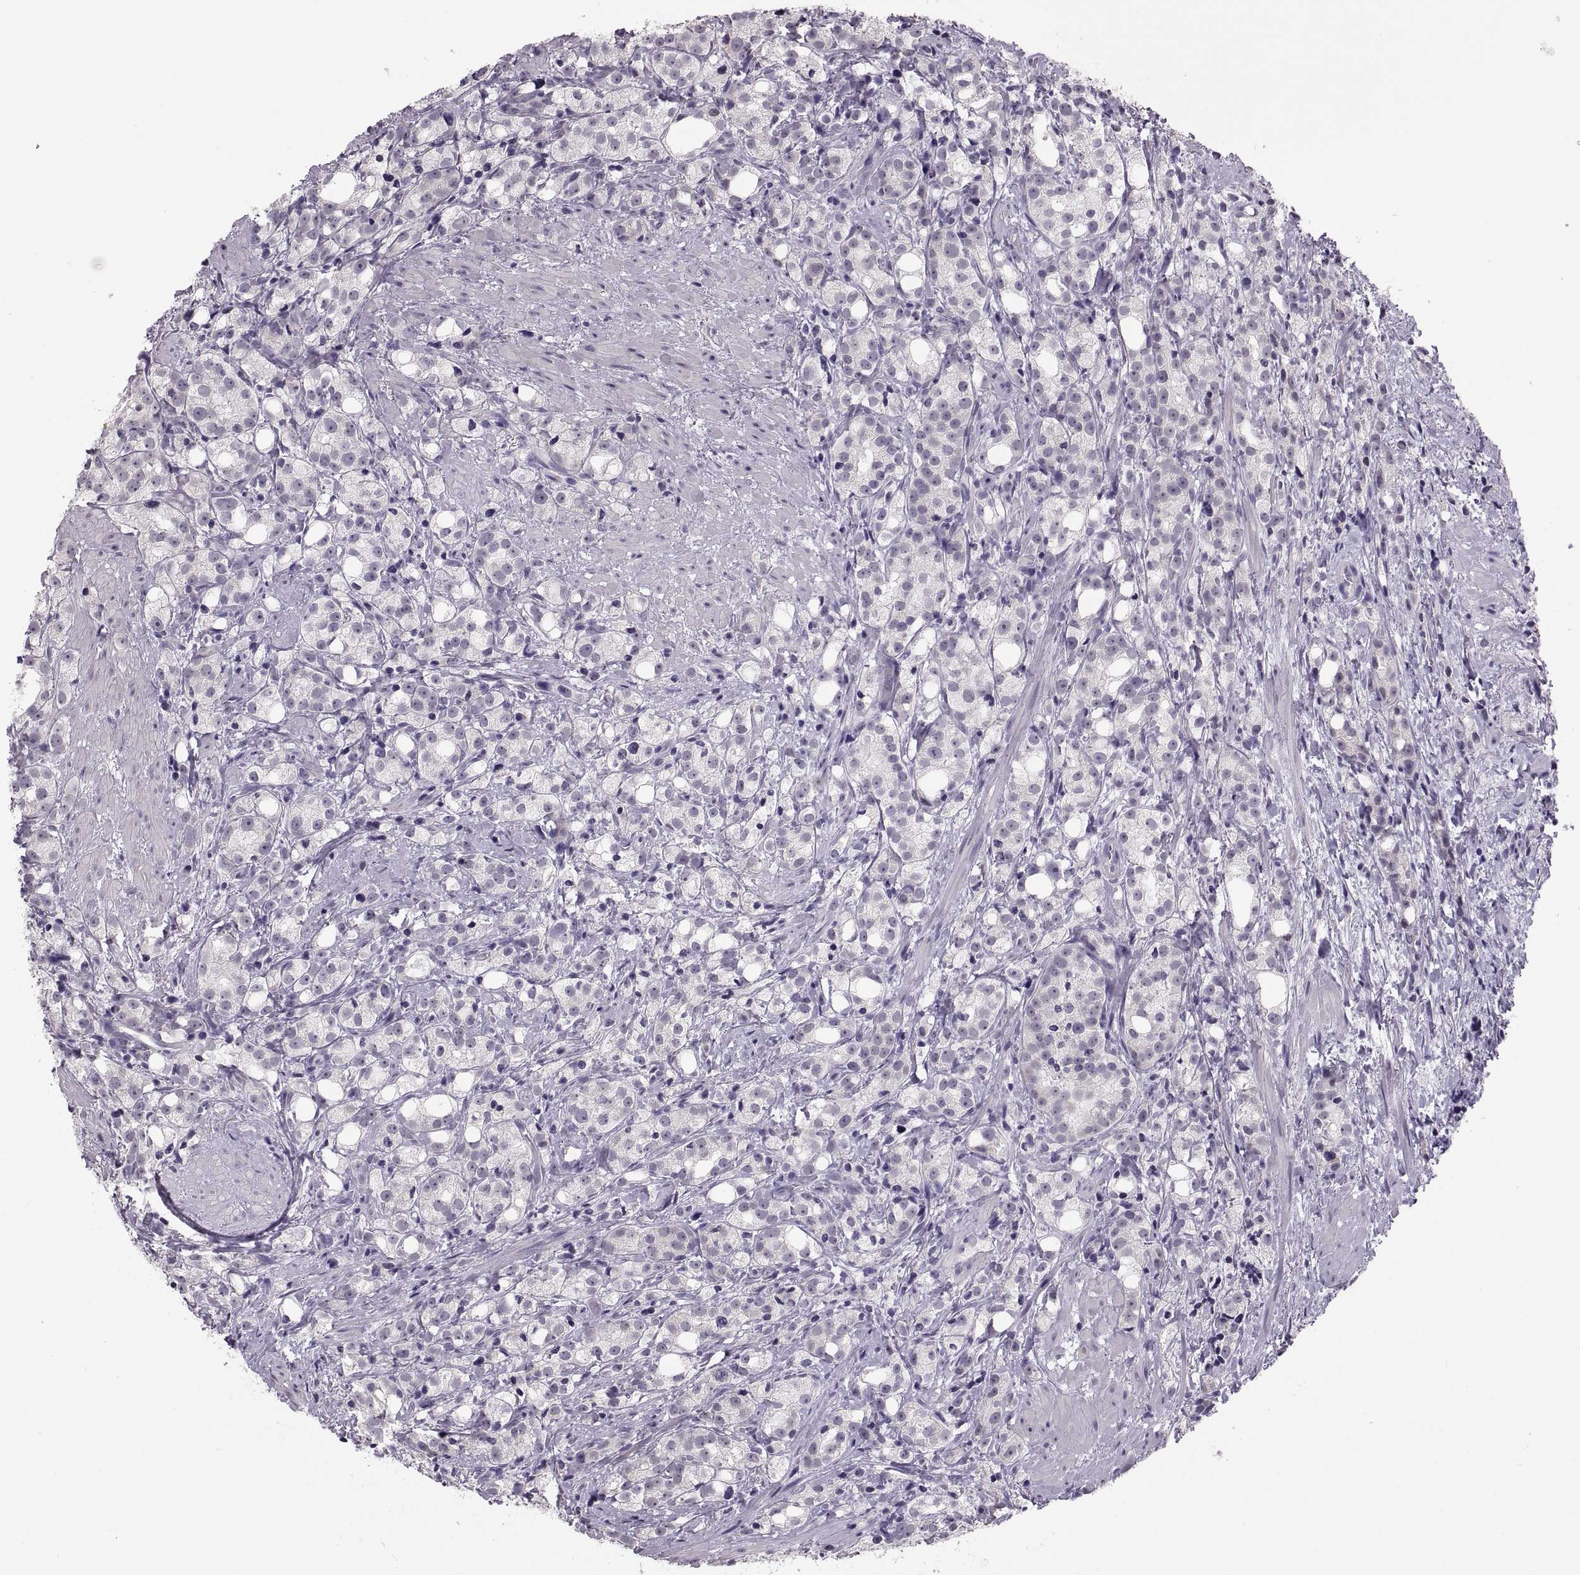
{"staining": {"intensity": "negative", "quantity": "none", "location": "none"}, "tissue": "prostate cancer", "cell_type": "Tumor cells", "image_type": "cancer", "snomed": [{"axis": "morphology", "description": "Adenocarcinoma, High grade"}, {"axis": "topography", "description": "Prostate"}], "caption": "Image shows no protein staining in tumor cells of prostate cancer tissue.", "gene": "ADH6", "patient": {"sex": "male", "age": 53}}